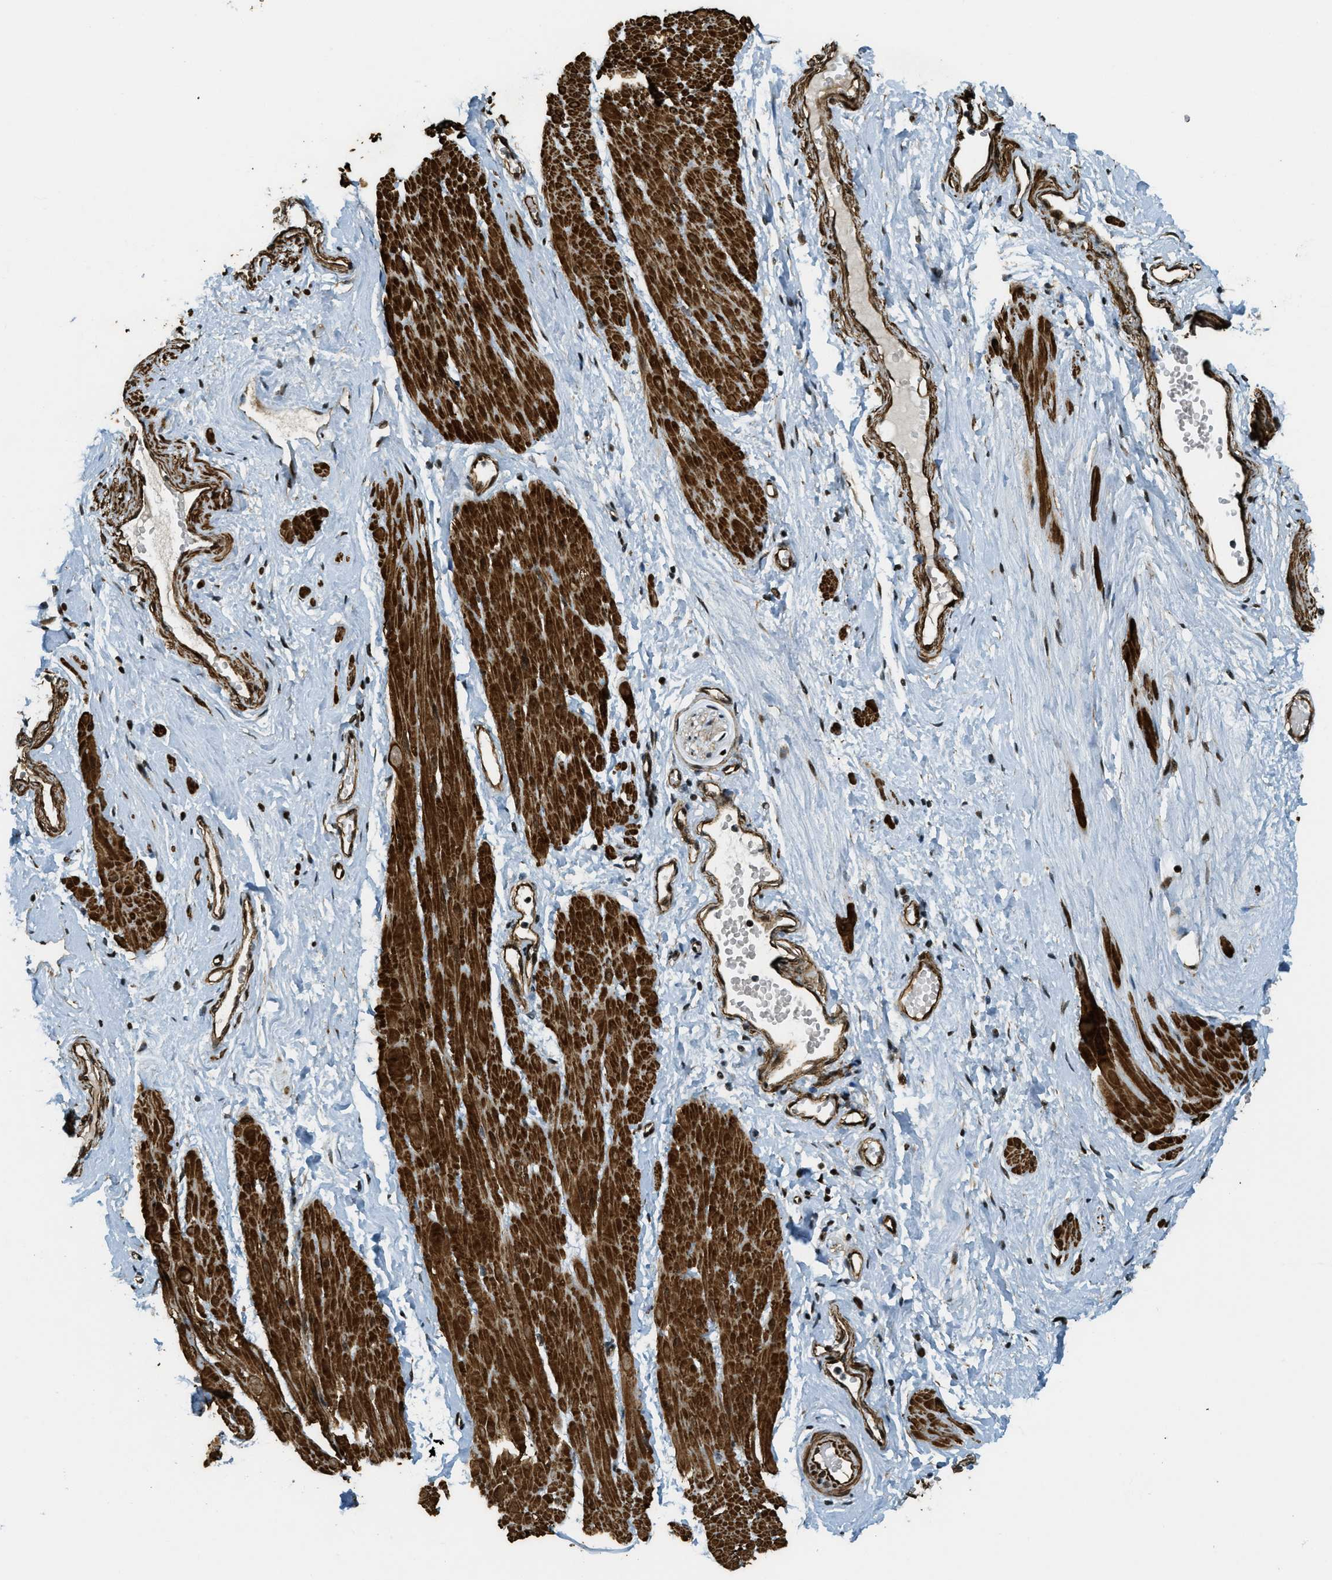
{"staining": {"intensity": "strong", "quantity": ">75%", "location": "nuclear"}, "tissue": "adipose tissue", "cell_type": "Adipocytes", "image_type": "normal", "snomed": [{"axis": "morphology", "description": "Normal tissue, NOS"}, {"axis": "topography", "description": "Soft tissue"}, {"axis": "topography", "description": "Vascular tissue"}], "caption": "Immunohistochemical staining of normal human adipose tissue reveals strong nuclear protein staining in about >75% of adipocytes. The staining was performed using DAB to visualize the protein expression in brown, while the nuclei were stained in blue with hematoxylin (Magnification: 20x).", "gene": "CFAP36", "patient": {"sex": "female", "age": 35}}